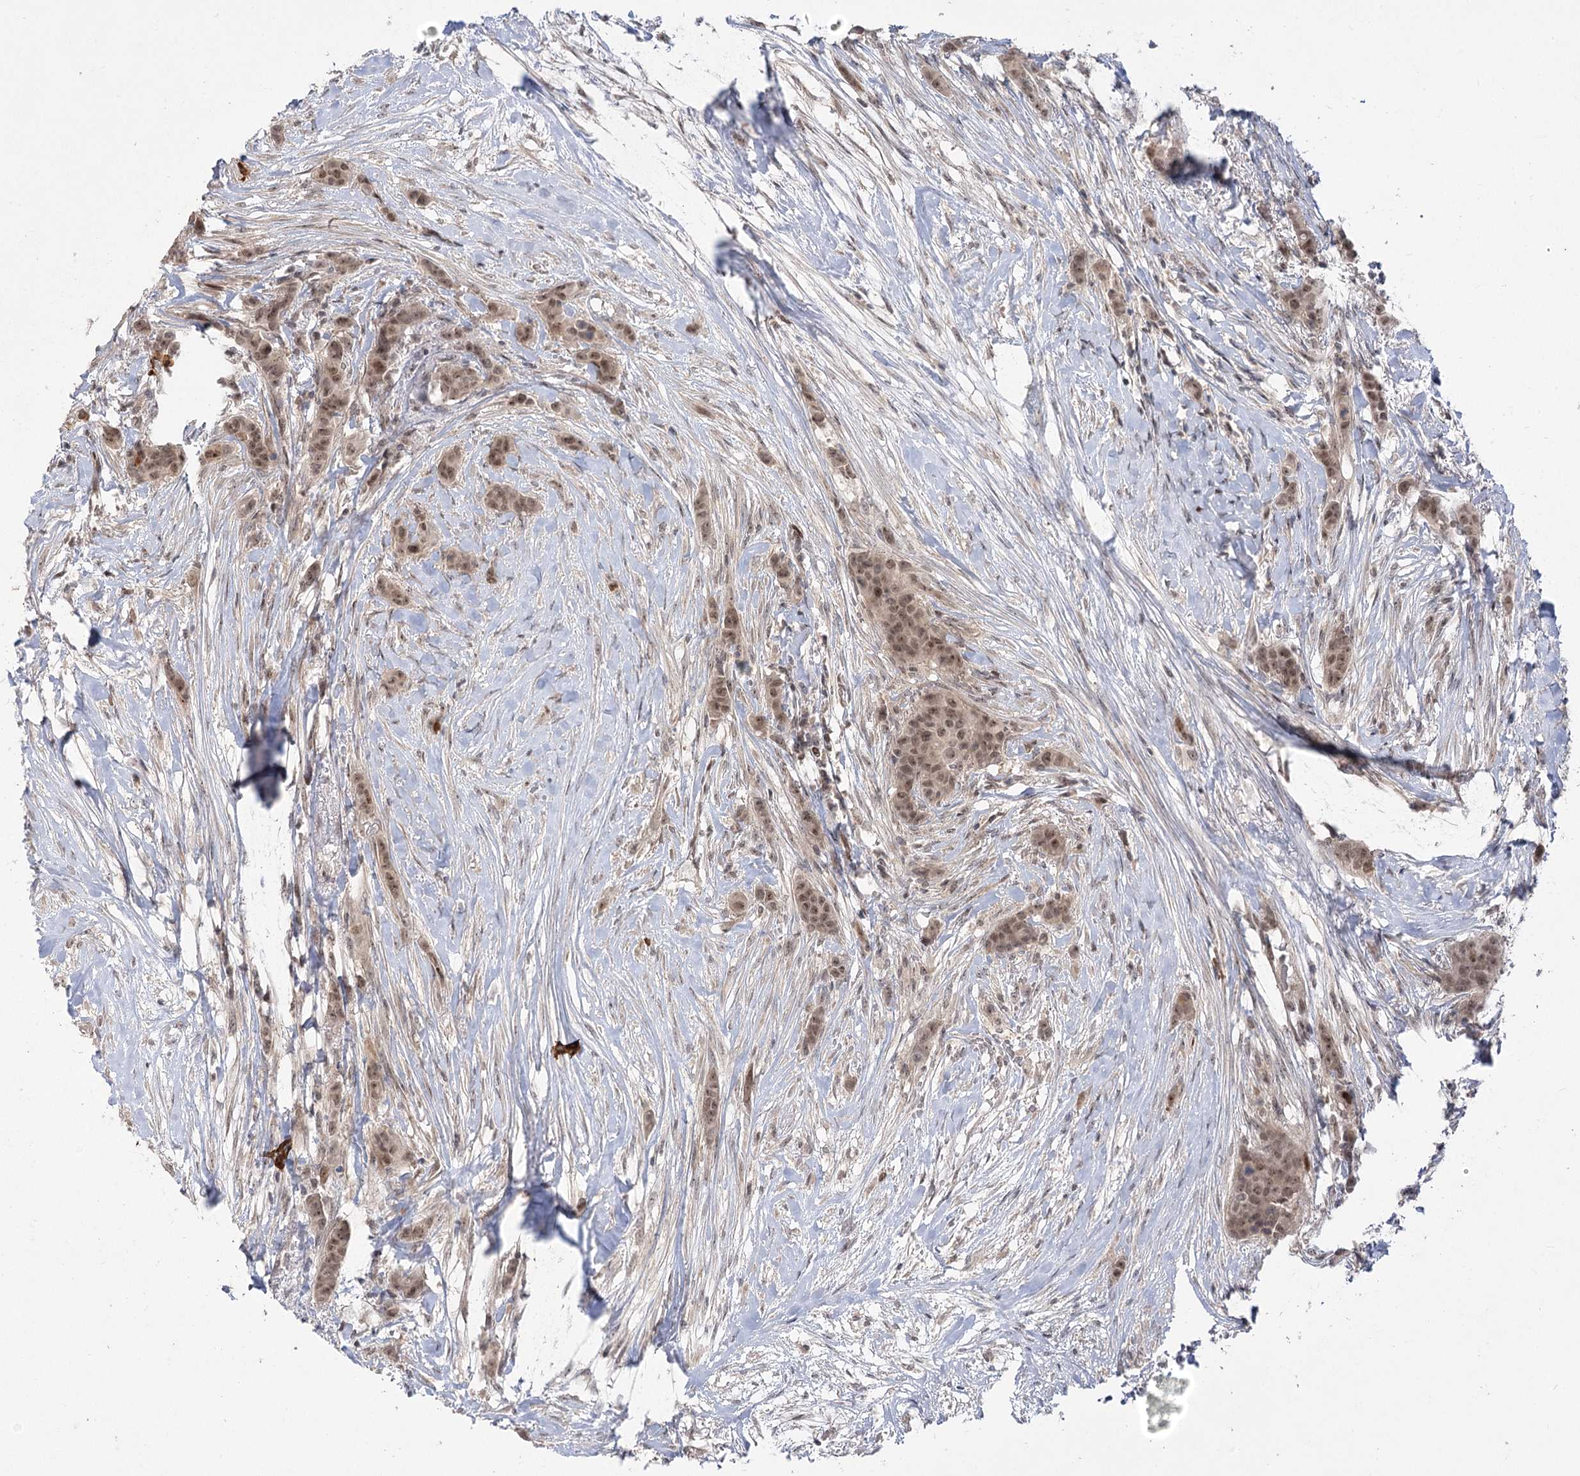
{"staining": {"intensity": "moderate", "quantity": ">75%", "location": "nuclear"}, "tissue": "breast cancer", "cell_type": "Tumor cells", "image_type": "cancer", "snomed": [{"axis": "morphology", "description": "Duct carcinoma"}, {"axis": "topography", "description": "Breast"}], "caption": "Immunohistochemistry (DAB (3,3'-diaminobenzidine)) staining of human breast cancer exhibits moderate nuclear protein positivity in about >75% of tumor cells.", "gene": "HELQ", "patient": {"sex": "female", "age": 40}}